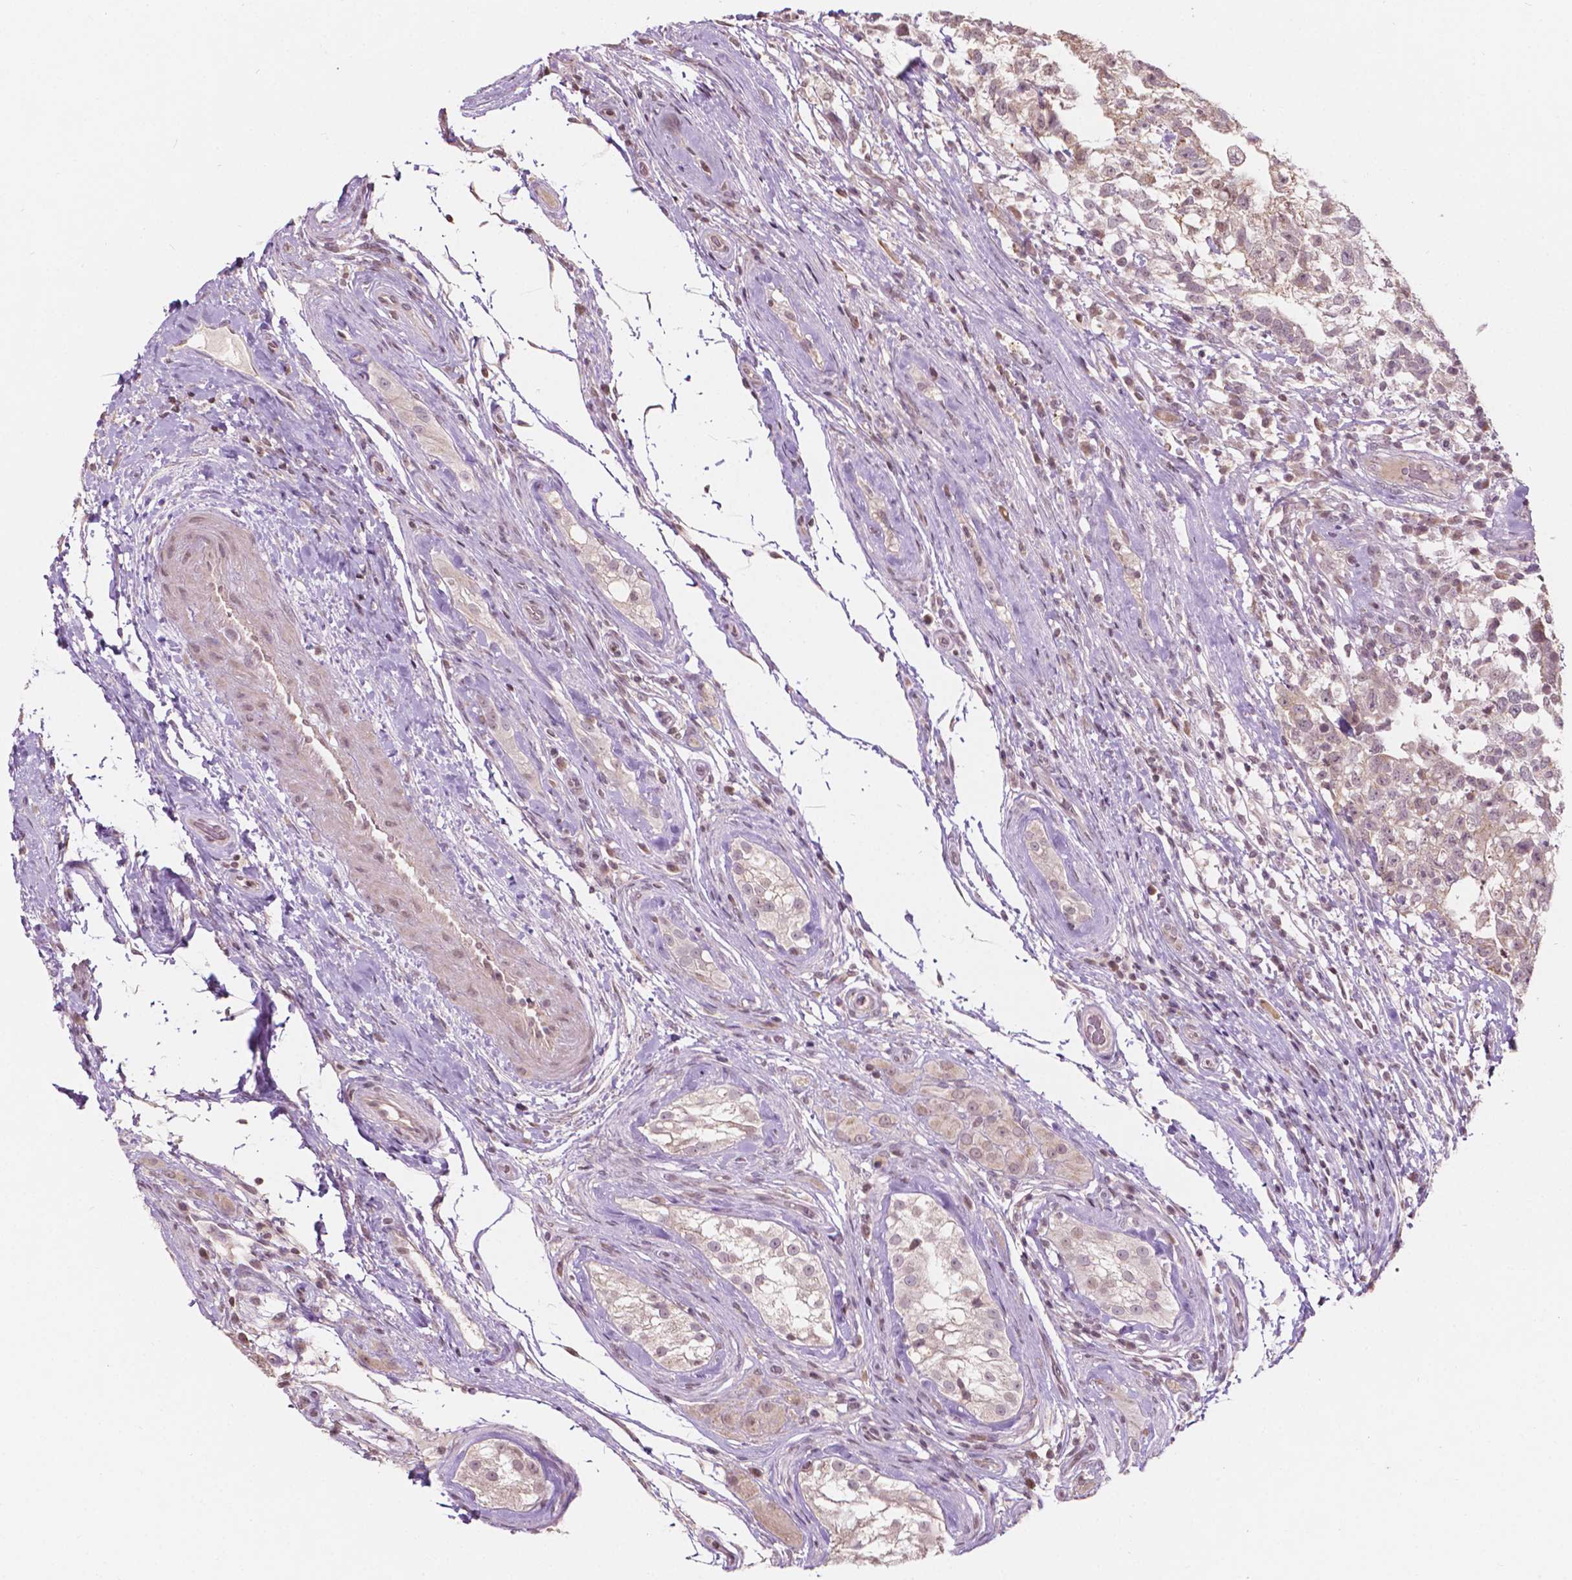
{"staining": {"intensity": "negative", "quantity": "none", "location": "none"}, "tissue": "testis cancer", "cell_type": "Tumor cells", "image_type": "cancer", "snomed": [{"axis": "morphology", "description": "Seminoma, NOS"}, {"axis": "morphology", "description": "Carcinoma, Embryonal, NOS"}, {"axis": "topography", "description": "Testis"}], "caption": "Image shows no significant protein positivity in tumor cells of testis cancer (seminoma).", "gene": "NOS1AP", "patient": {"sex": "male", "age": 41}}